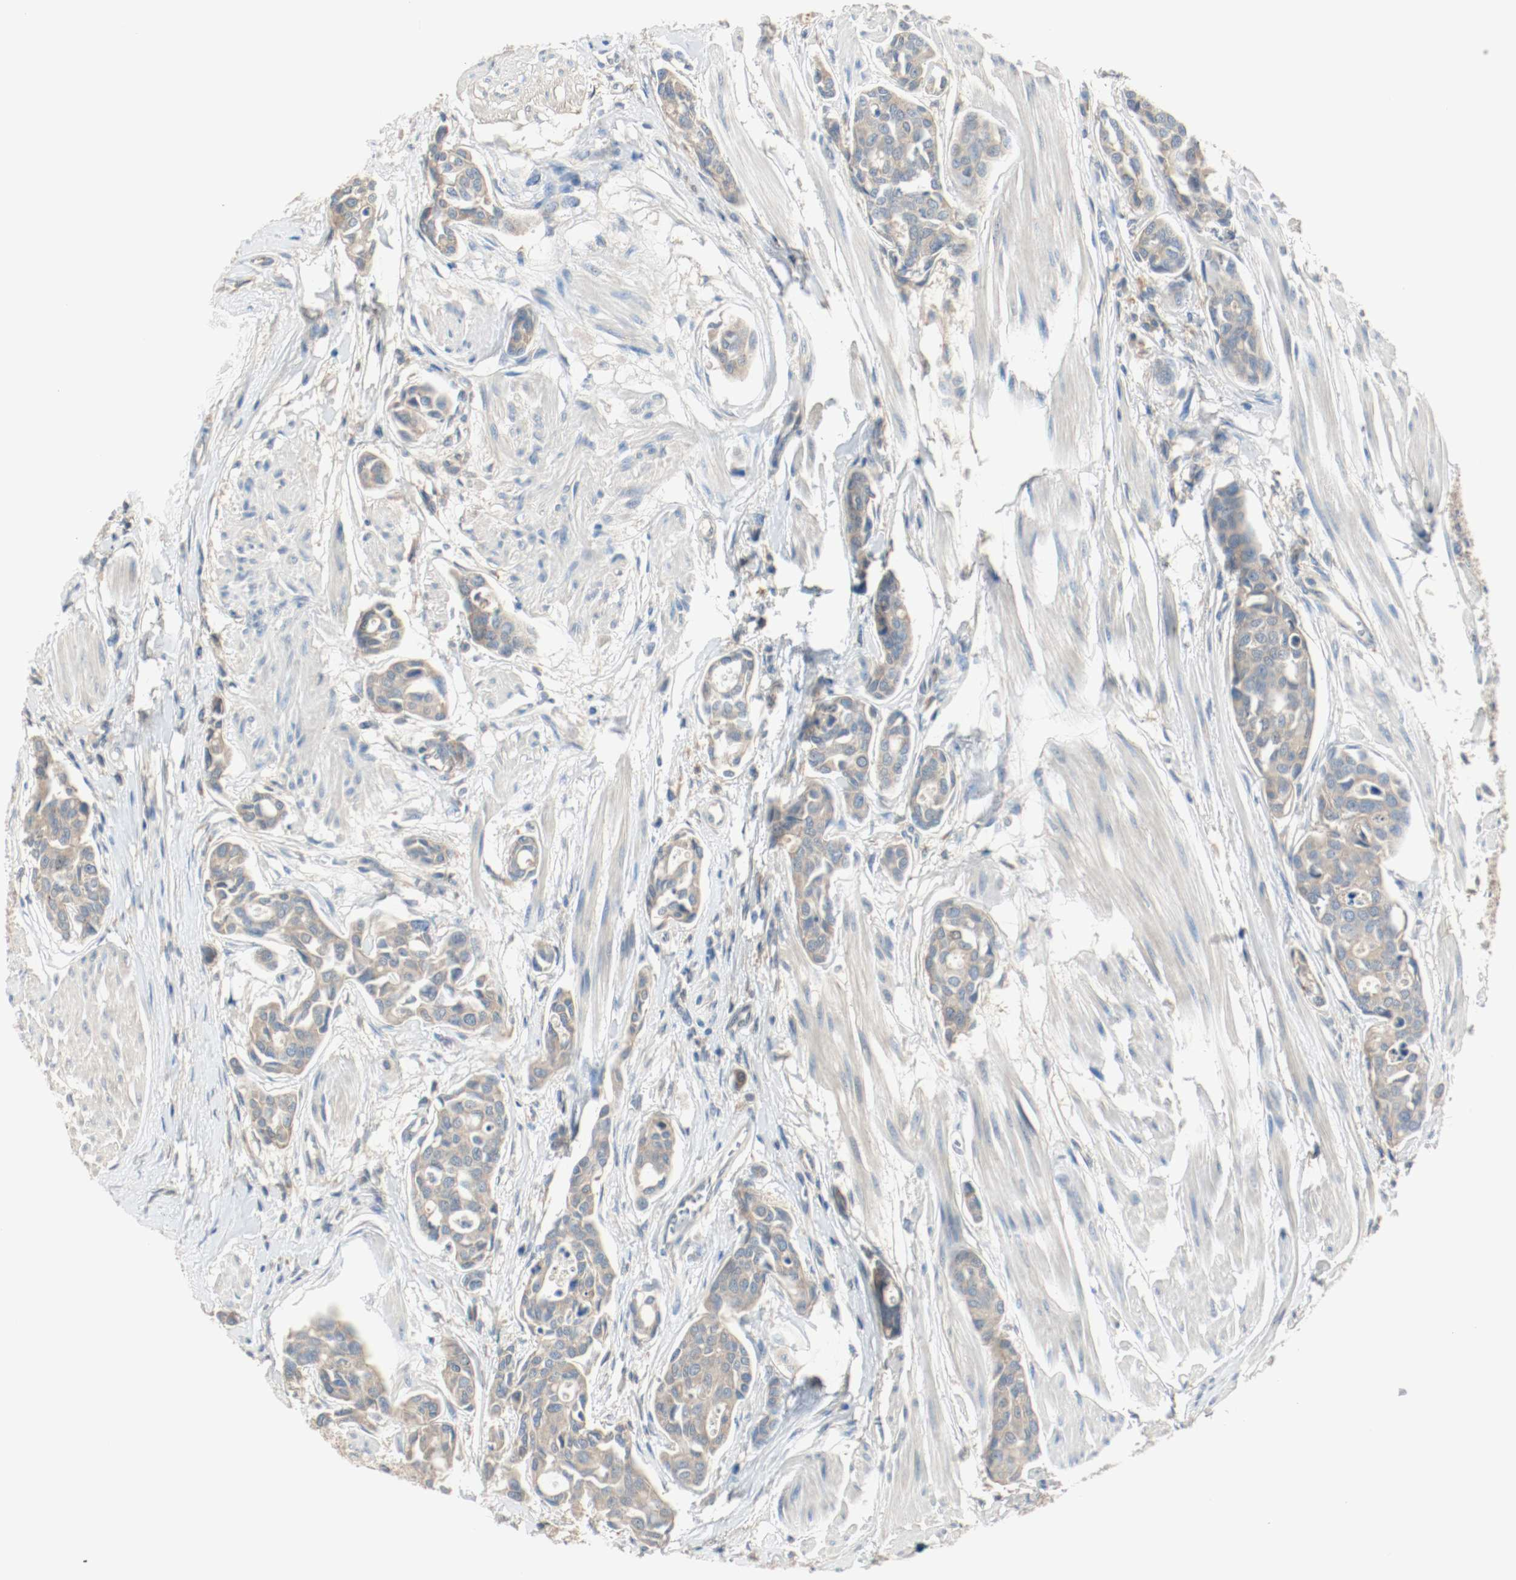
{"staining": {"intensity": "weak", "quantity": ">75%", "location": "cytoplasmic/membranous"}, "tissue": "urothelial cancer", "cell_type": "Tumor cells", "image_type": "cancer", "snomed": [{"axis": "morphology", "description": "Urothelial carcinoma, High grade"}, {"axis": "topography", "description": "Urinary bladder"}], "caption": "There is low levels of weak cytoplasmic/membranous staining in tumor cells of urothelial cancer, as demonstrated by immunohistochemical staining (brown color).", "gene": "MELTF", "patient": {"sex": "male", "age": 78}}